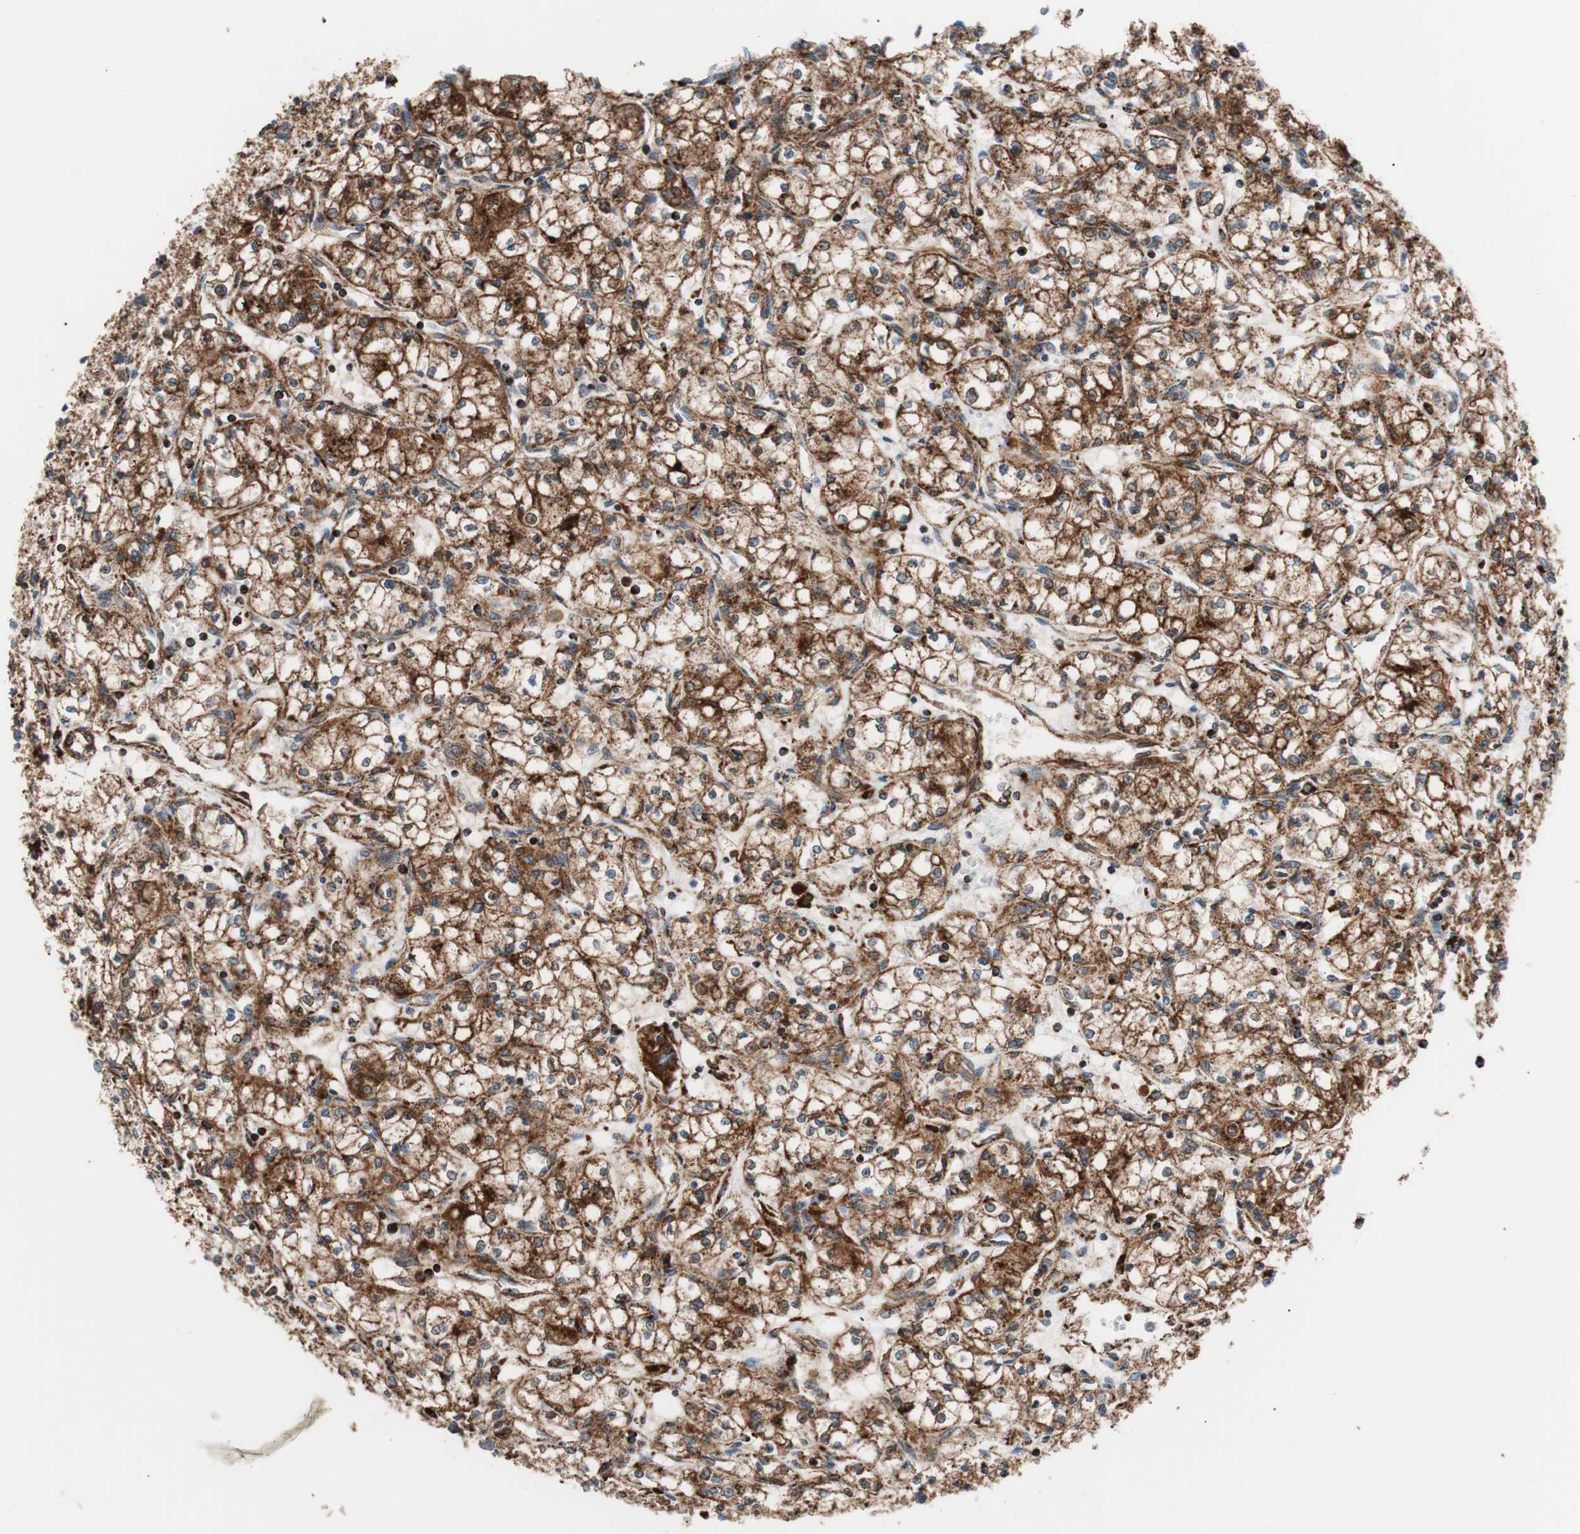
{"staining": {"intensity": "strong", "quantity": ">75%", "location": "cytoplasmic/membranous"}, "tissue": "renal cancer", "cell_type": "Tumor cells", "image_type": "cancer", "snomed": [{"axis": "morphology", "description": "Normal tissue, NOS"}, {"axis": "morphology", "description": "Adenocarcinoma, NOS"}, {"axis": "topography", "description": "Kidney"}], "caption": "Renal adenocarcinoma was stained to show a protein in brown. There is high levels of strong cytoplasmic/membranous expression in about >75% of tumor cells.", "gene": "LAMP1", "patient": {"sex": "male", "age": 59}}